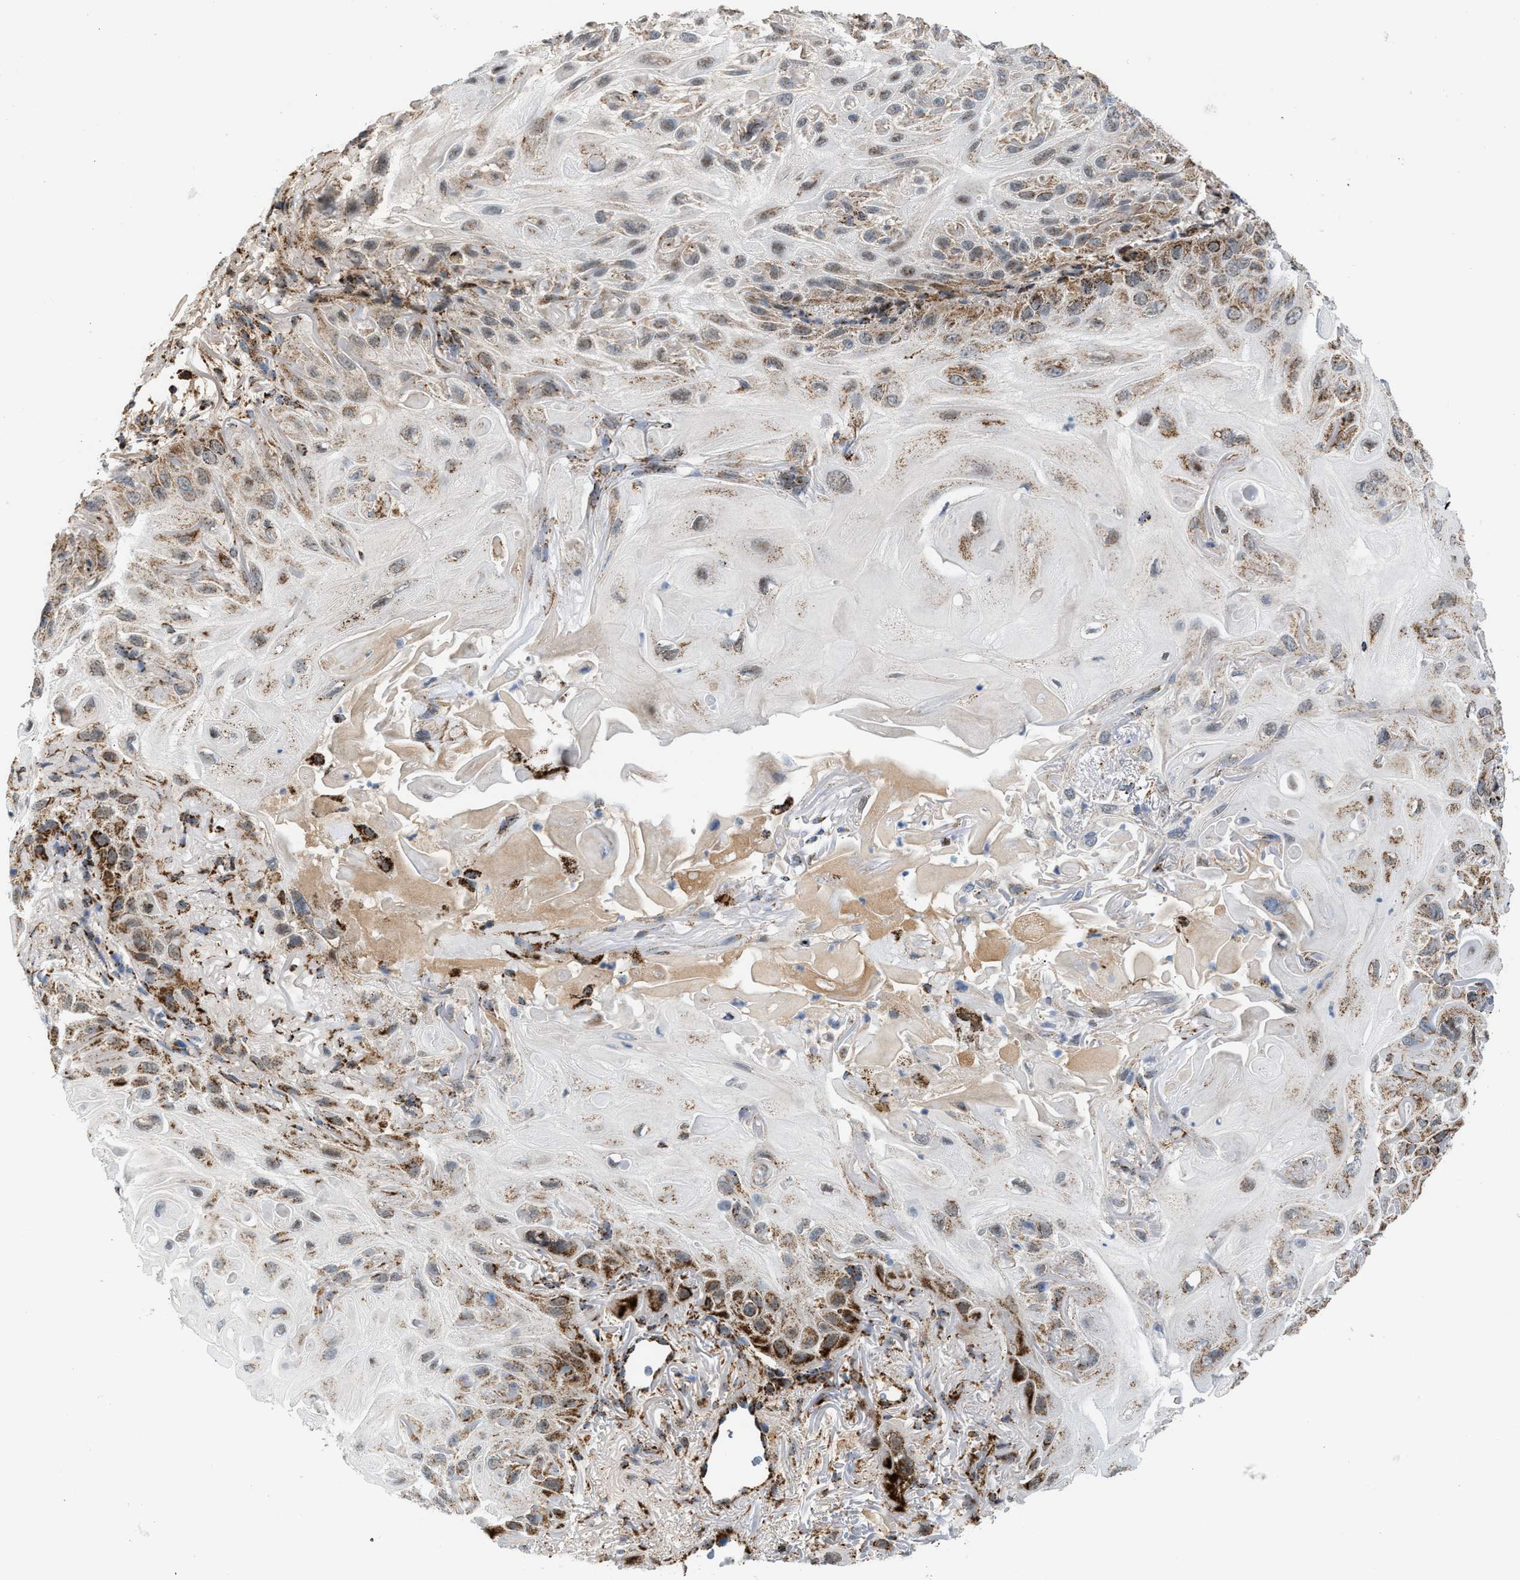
{"staining": {"intensity": "moderate", "quantity": "25%-75%", "location": "cytoplasmic/membranous"}, "tissue": "skin cancer", "cell_type": "Tumor cells", "image_type": "cancer", "snomed": [{"axis": "morphology", "description": "Squamous cell carcinoma, NOS"}, {"axis": "topography", "description": "Skin"}], "caption": "About 25%-75% of tumor cells in squamous cell carcinoma (skin) exhibit moderate cytoplasmic/membranous protein staining as visualized by brown immunohistochemical staining.", "gene": "PMPCA", "patient": {"sex": "female", "age": 77}}